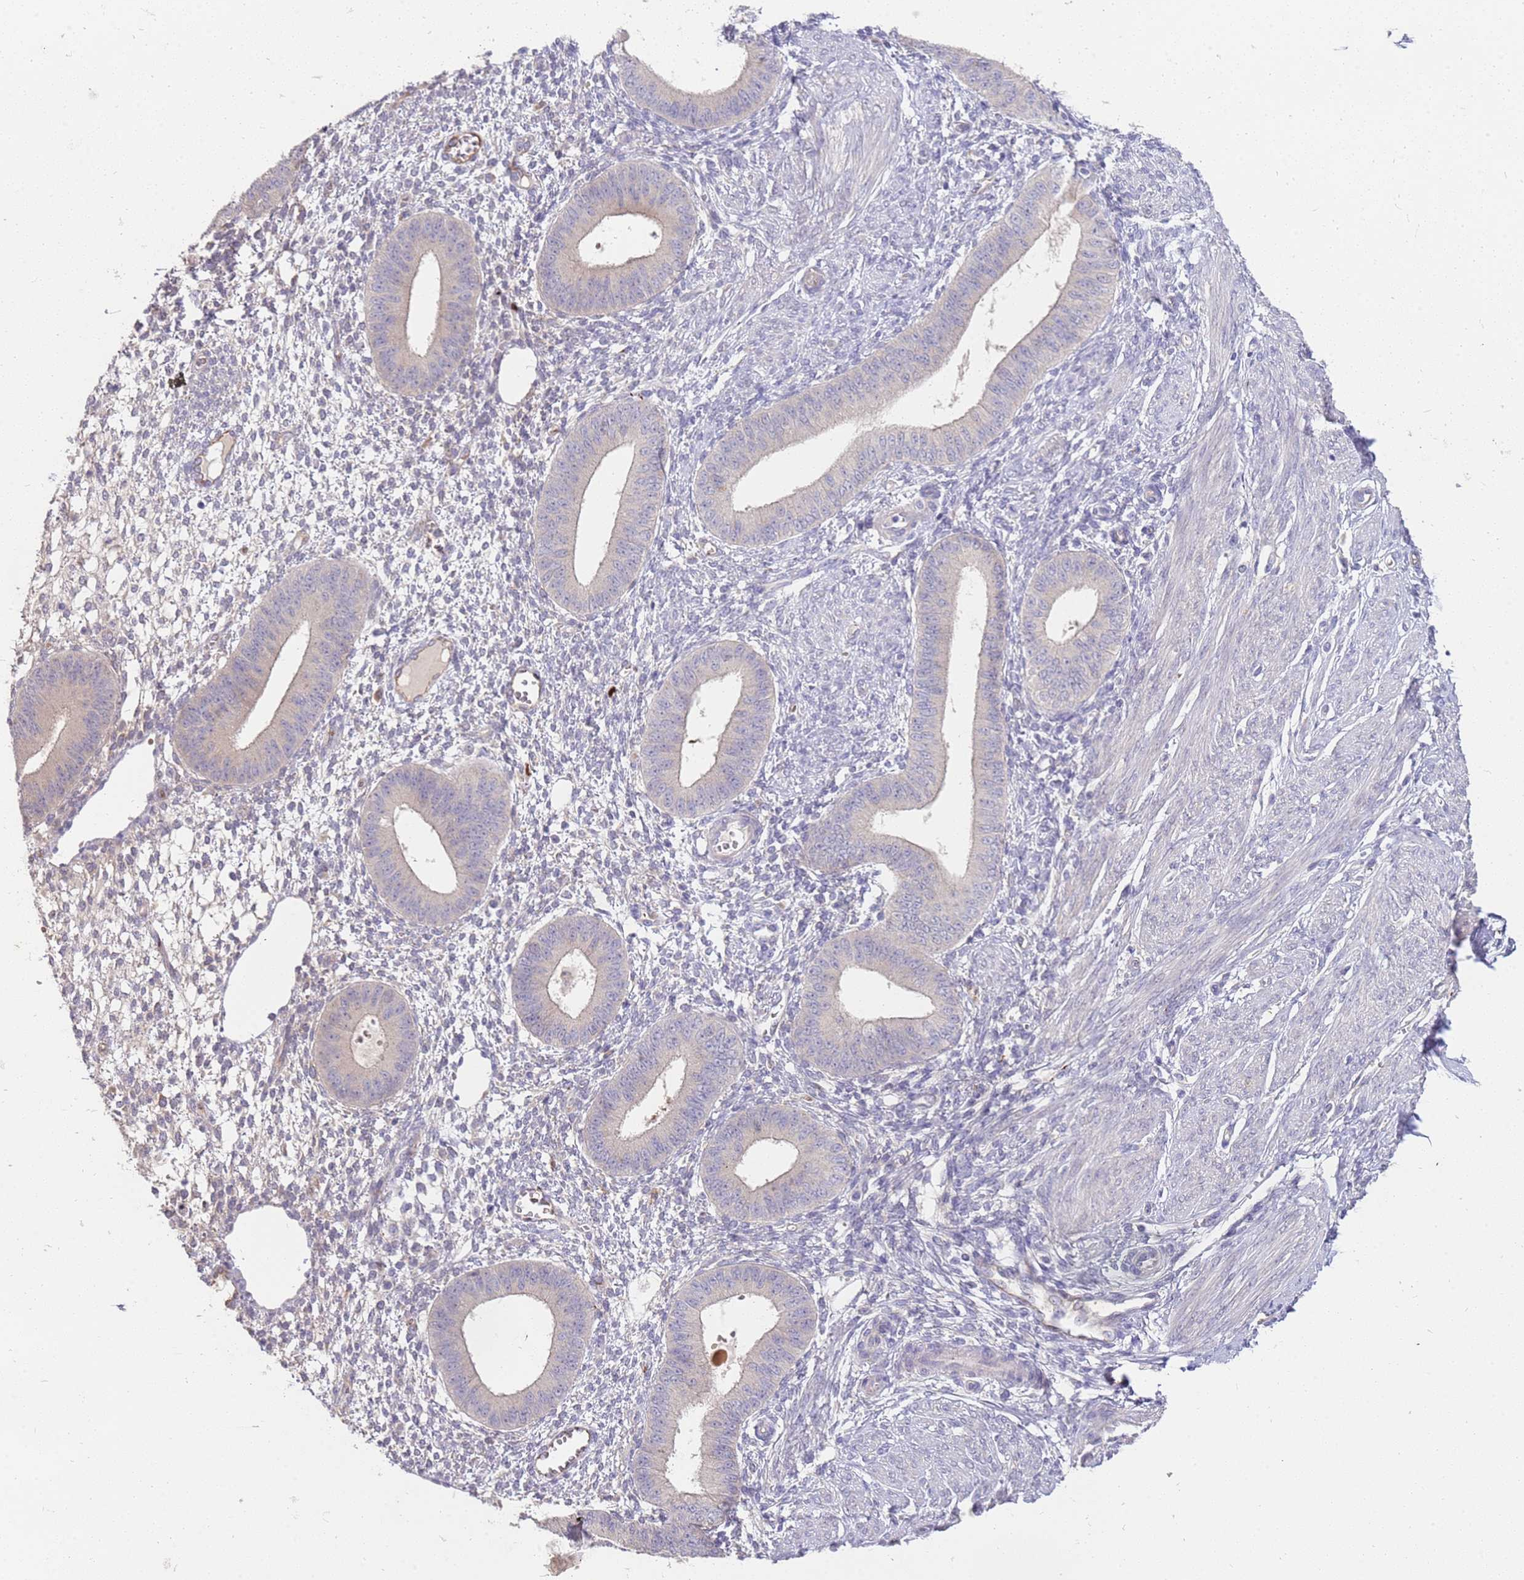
{"staining": {"intensity": "negative", "quantity": "none", "location": "none"}, "tissue": "endometrium", "cell_type": "Cells in endometrial stroma", "image_type": "normal", "snomed": [{"axis": "morphology", "description": "Normal tissue, NOS"}, {"axis": "topography", "description": "Endometrium"}], "caption": "DAB immunohistochemical staining of benign endometrium exhibits no significant staining in cells in endometrial stroma.", "gene": "NMUR2", "patient": {"sex": "female", "age": 49}}